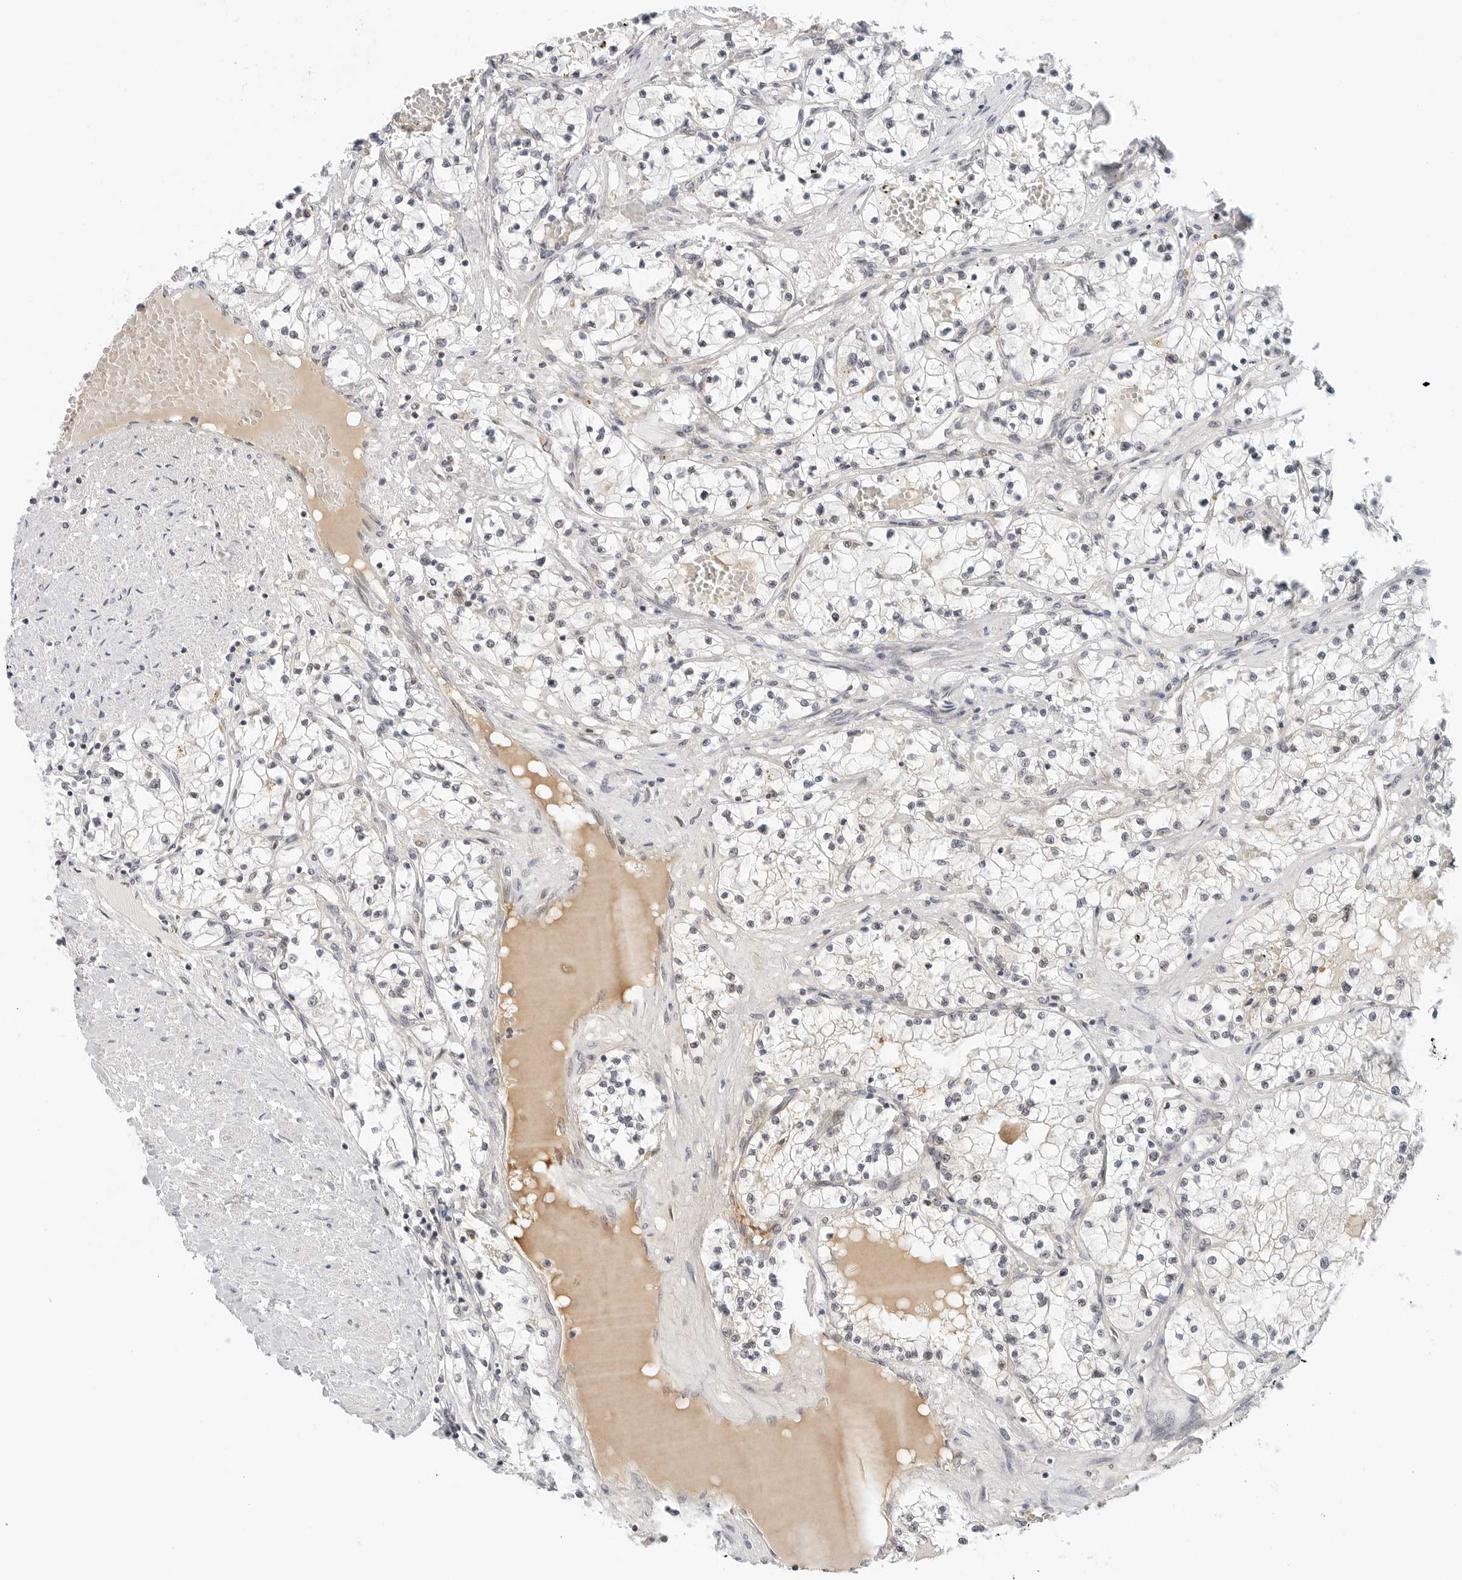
{"staining": {"intensity": "negative", "quantity": "none", "location": "none"}, "tissue": "renal cancer", "cell_type": "Tumor cells", "image_type": "cancer", "snomed": [{"axis": "morphology", "description": "Normal tissue, NOS"}, {"axis": "morphology", "description": "Adenocarcinoma, NOS"}, {"axis": "topography", "description": "Kidney"}], "caption": "Renal cancer was stained to show a protein in brown. There is no significant positivity in tumor cells. Brightfield microscopy of immunohistochemistry stained with DAB (brown) and hematoxylin (blue), captured at high magnification.", "gene": "TSEN2", "patient": {"sex": "male", "age": 68}}